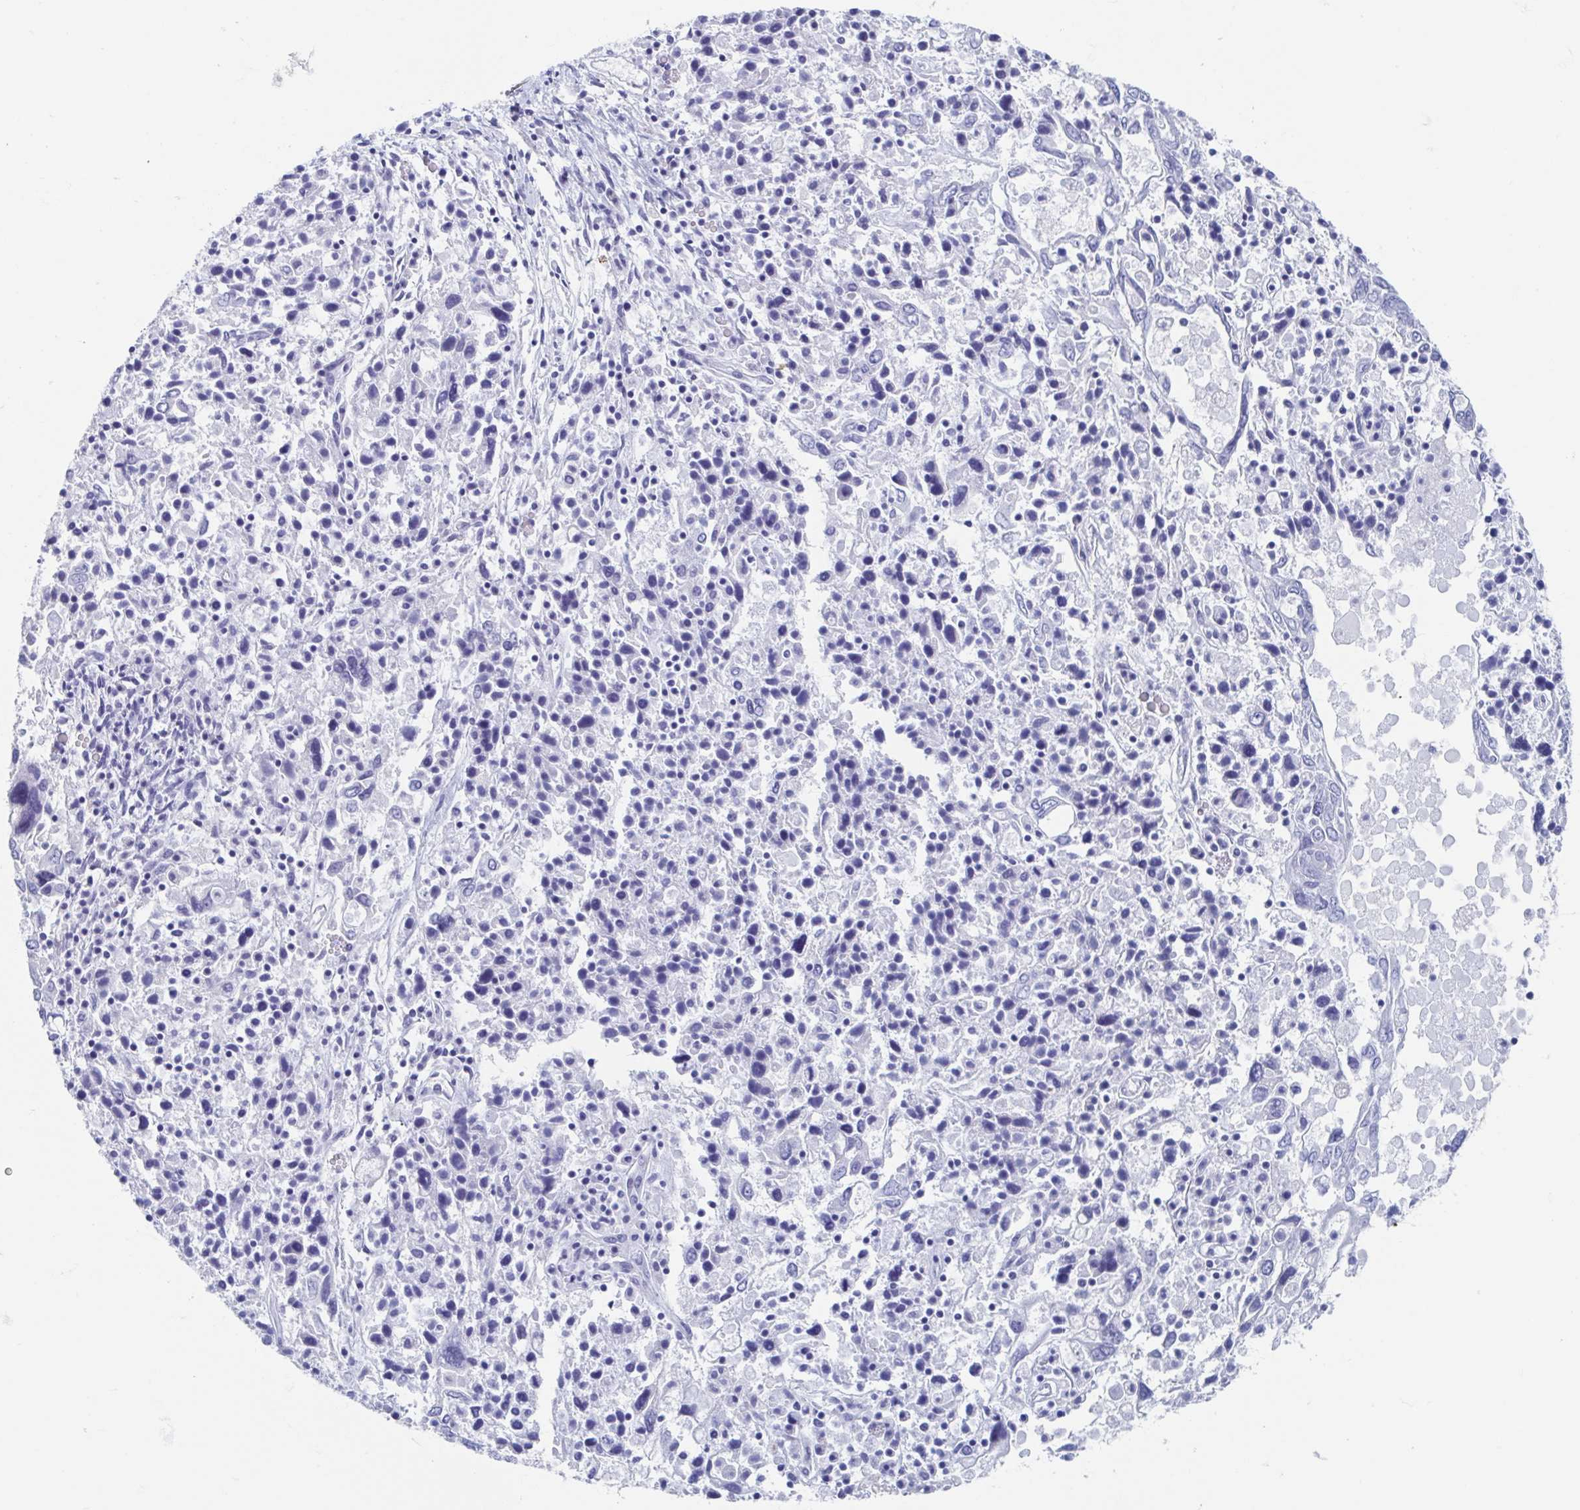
{"staining": {"intensity": "negative", "quantity": "none", "location": "none"}, "tissue": "ovarian cancer", "cell_type": "Tumor cells", "image_type": "cancer", "snomed": [{"axis": "morphology", "description": "Carcinoma, endometroid"}, {"axis": "topography", "description": "Ovary"}], "caption": "The IHC image has no significant staining in tumor cells of endometroid carcinoma (ovarian) tissue.", "gene": "SHCBP1L", "patient": {"sex": "female", "age": 62}}